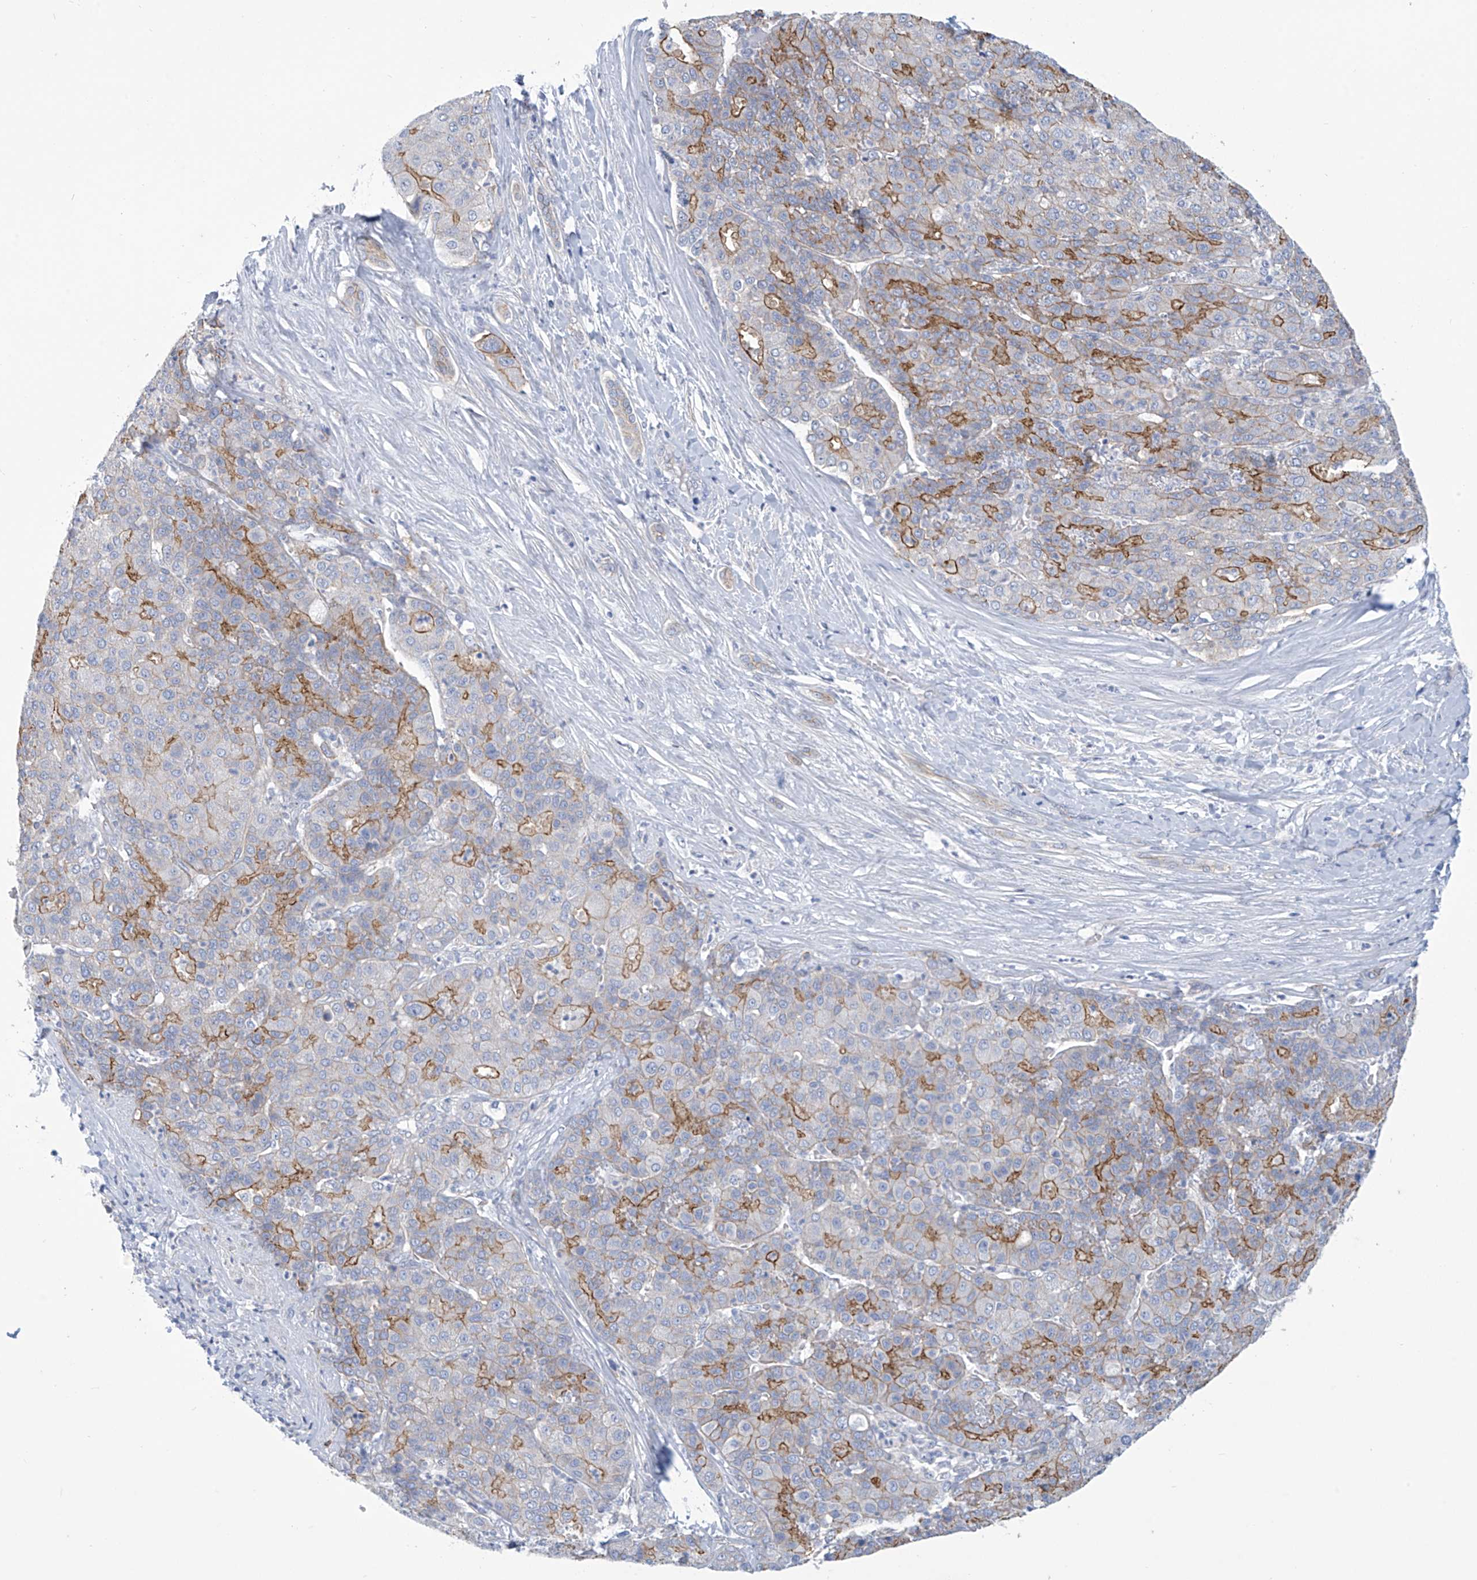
{"staining": {"intensity": "moderate", "quantity": "25%-75%", "location": "cytoplasmic/membranous"}, "tissue": "liver cancer", "cell_type": "Tumor cells", "image_type": "cancer", "snomed": [{"axis": "morphology", "description": "Carcinoma, Hepatocellular, NOS"}, {"axis": "topography", "description": "Liver"}], "caption": "Hepatocellular carcinoma (liver) stained with a brown dye displays moderate cytoplasmic/membranous positive expression in approximately 25%-75% of tumor cells.", "gene": "ABHD13", "patient": {"sex": "male", "age": 65}}